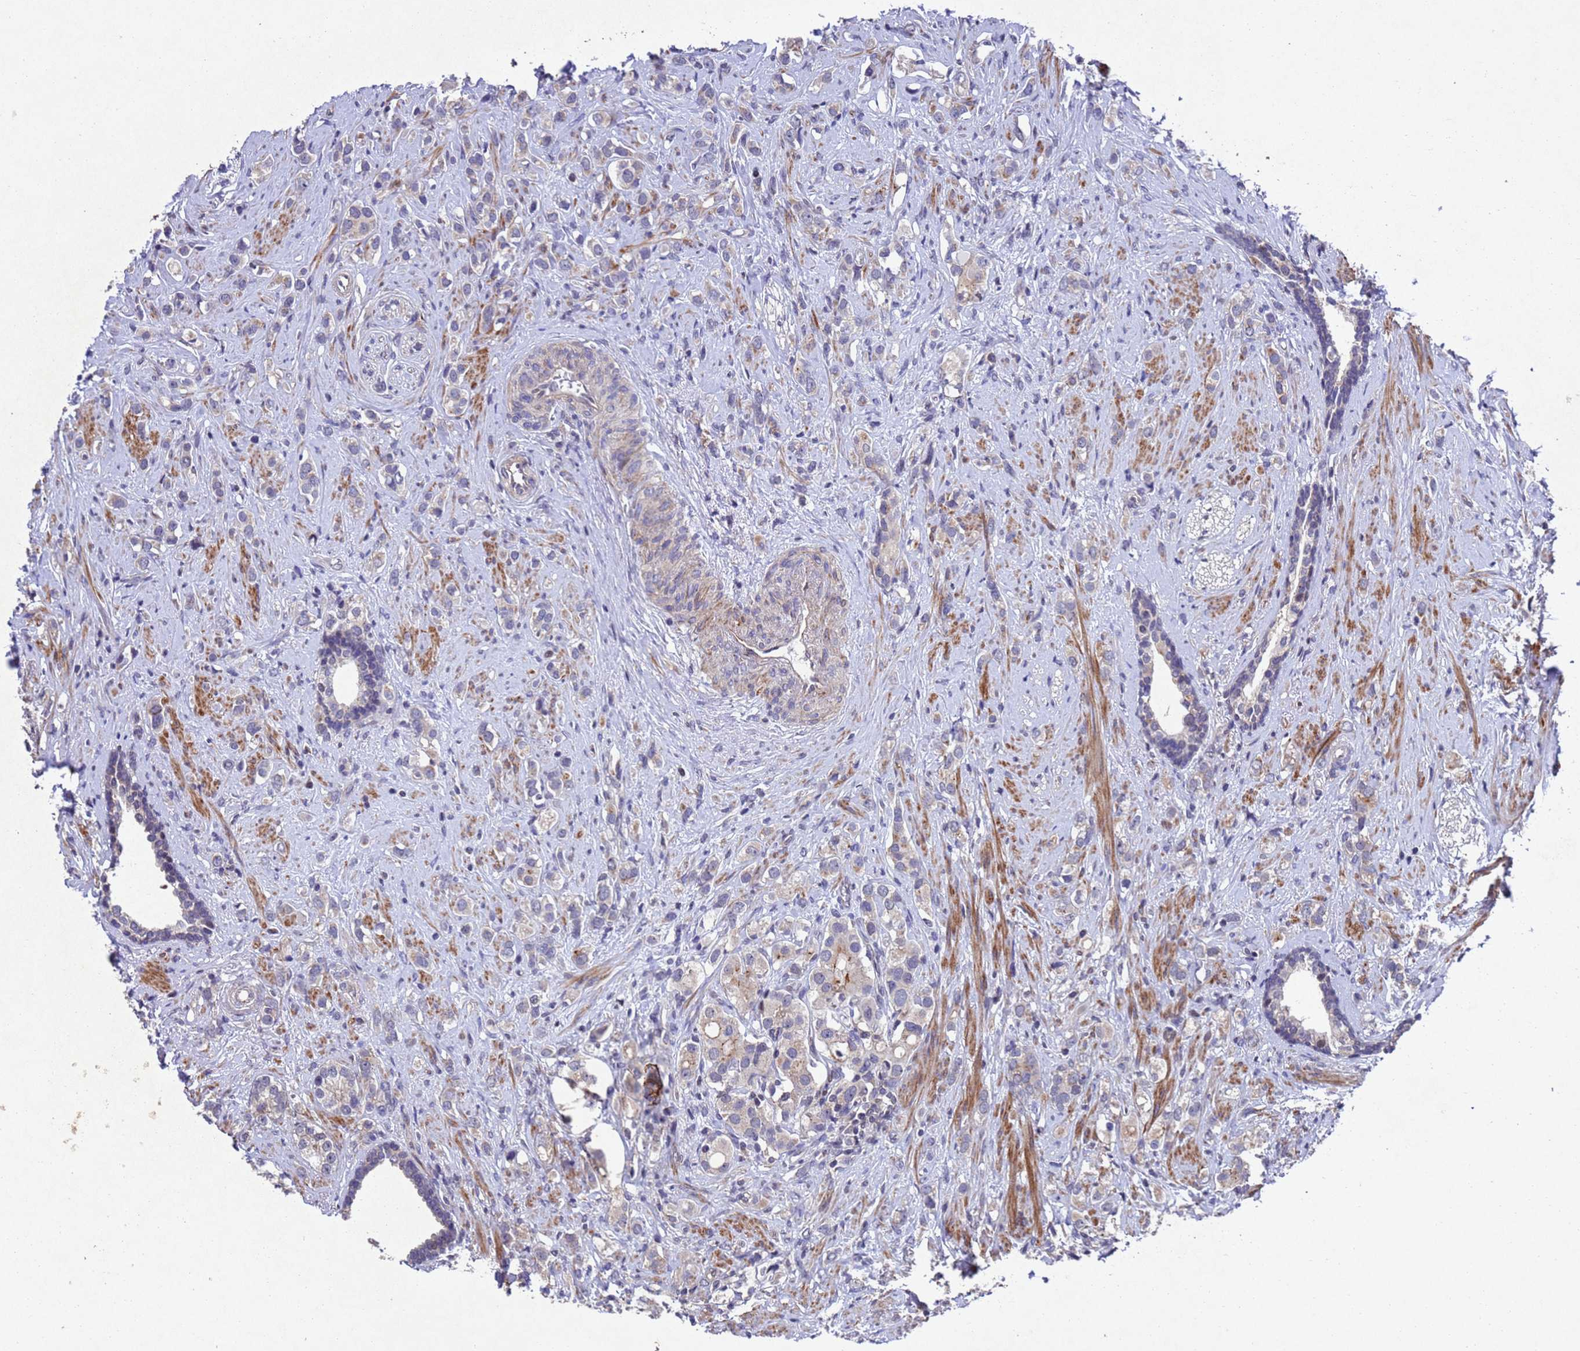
{"staining": {"intensity": "weak", "quantity": "<25%", "location": "cytoplasmic/membranous"}, "tissue": "prostate cancer", "cell_type": "Tumor cells", "image_type": "cancer", "snomed": [{"axis": "morphology", "description": "Adenocarcinoma, High grade"}, {"axis": "topography", "description": "Prostate"}], "caption": "High-grade adenocarcinoma (prostate) was stained to show a protein in brown. There is no significant expression in tumor cells.", "gene": "TBK1", "patient": {"sex": "male", "age": 63}}